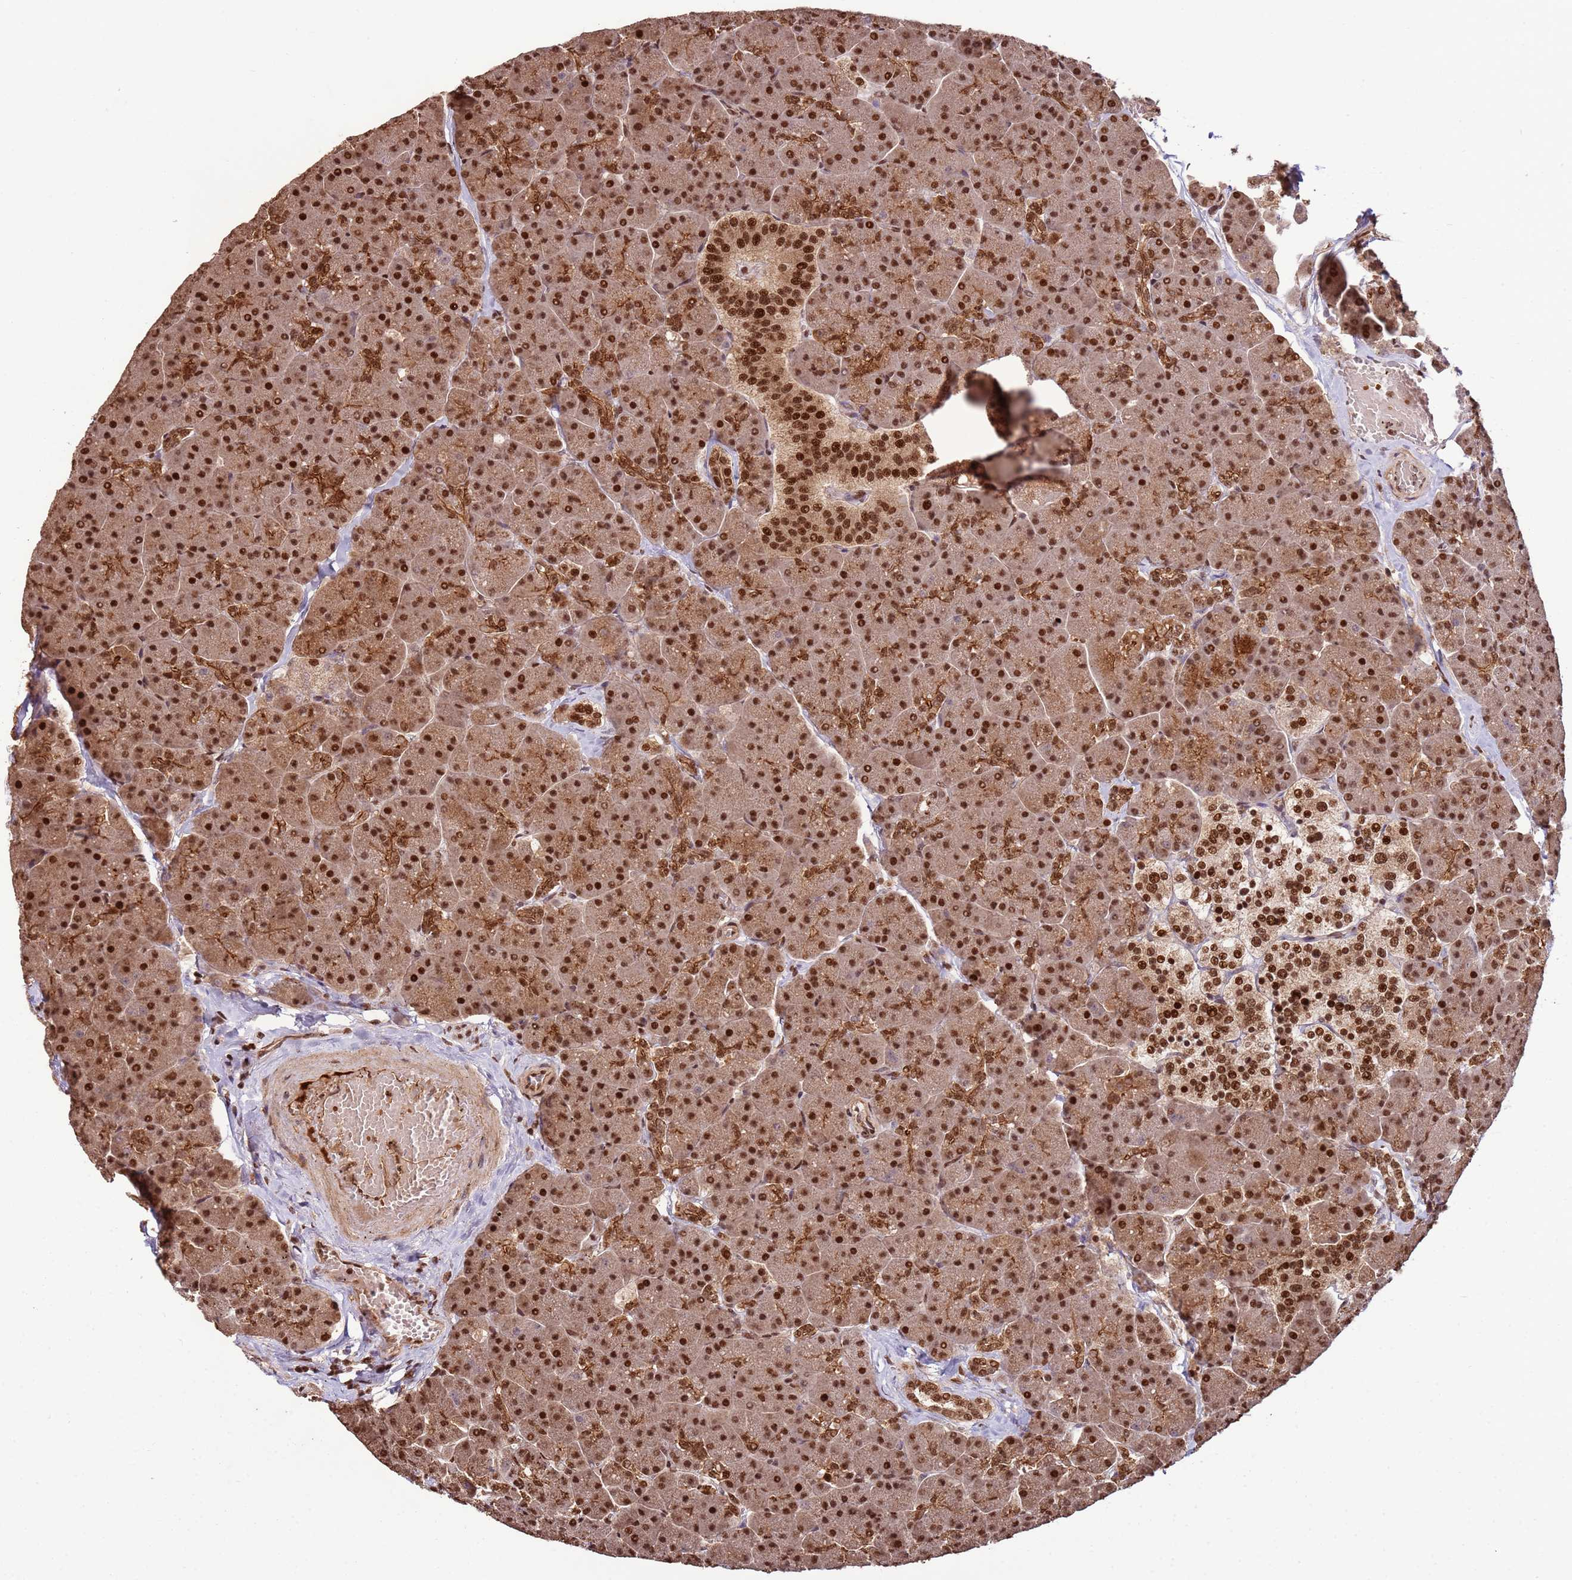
{"staining": {"intensity": "strong", "quantity": ">75%", "location": "cytoplasmic/membranous,nuclear"}, "tissue": "pancreas", "cell_type": "Exocrine glandular cells", "image_type": "normal", "snomed": [{"axis": "morphology", "description": "Normal tissue, NOS"}, {"axis": "topography", "description": "Pancreas"}, {"axis": "topography", "description": "Peripheral nerve tissue"}], "caption": "Immunohistochemical staining of benign human pancreas displays >75% levels of strong cytoplasmic/membranous,nuclear protein staining in approximately >75% of exocrine glandular cells. The staining is performed using DAB (3,3'-diaminobenzidine) brown chromogen to label protein expression. The nuclei are counter-stained blue using hematoxylin.", "gene": "ZBTB12", "patient": {"sex": "male", "age": 54}}